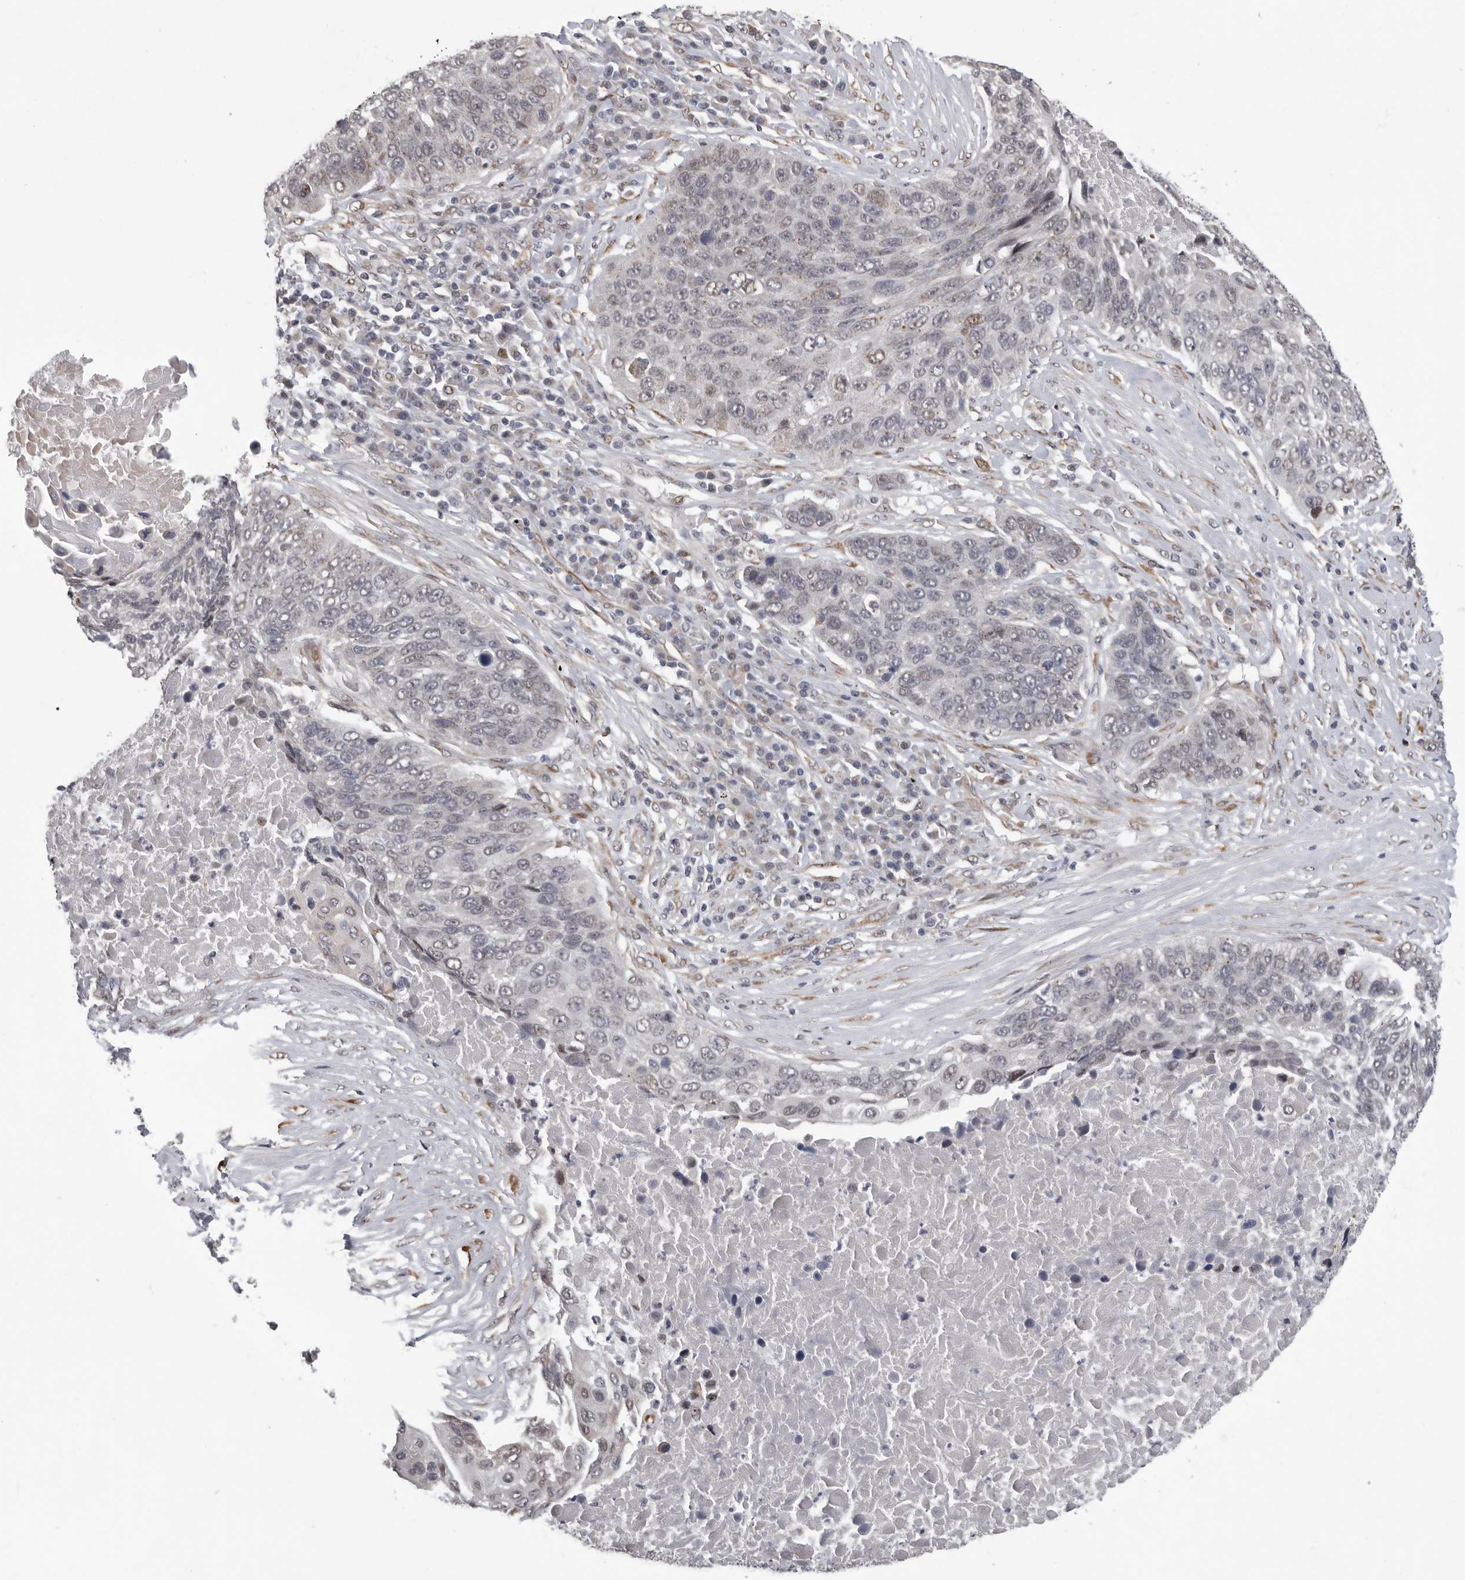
{"staining": {"intensity": "negative", "quantity": "none", "location": "none"}, "tissue": "lung cancer", "cell_type": "Tumor cells", "image_type": "cancer", "snomed": [{"axis": "morphology", "description": "Squamous cell carcinoma, NOS"}, {"axis": "topography", "description": "Lung"}], "caption": "Human lung cancer stained for a protein using IHC demonstrates no expression in tumor cells.", "gene": "RALGPS2", "patient": {"sex": "male", "age": 66}}